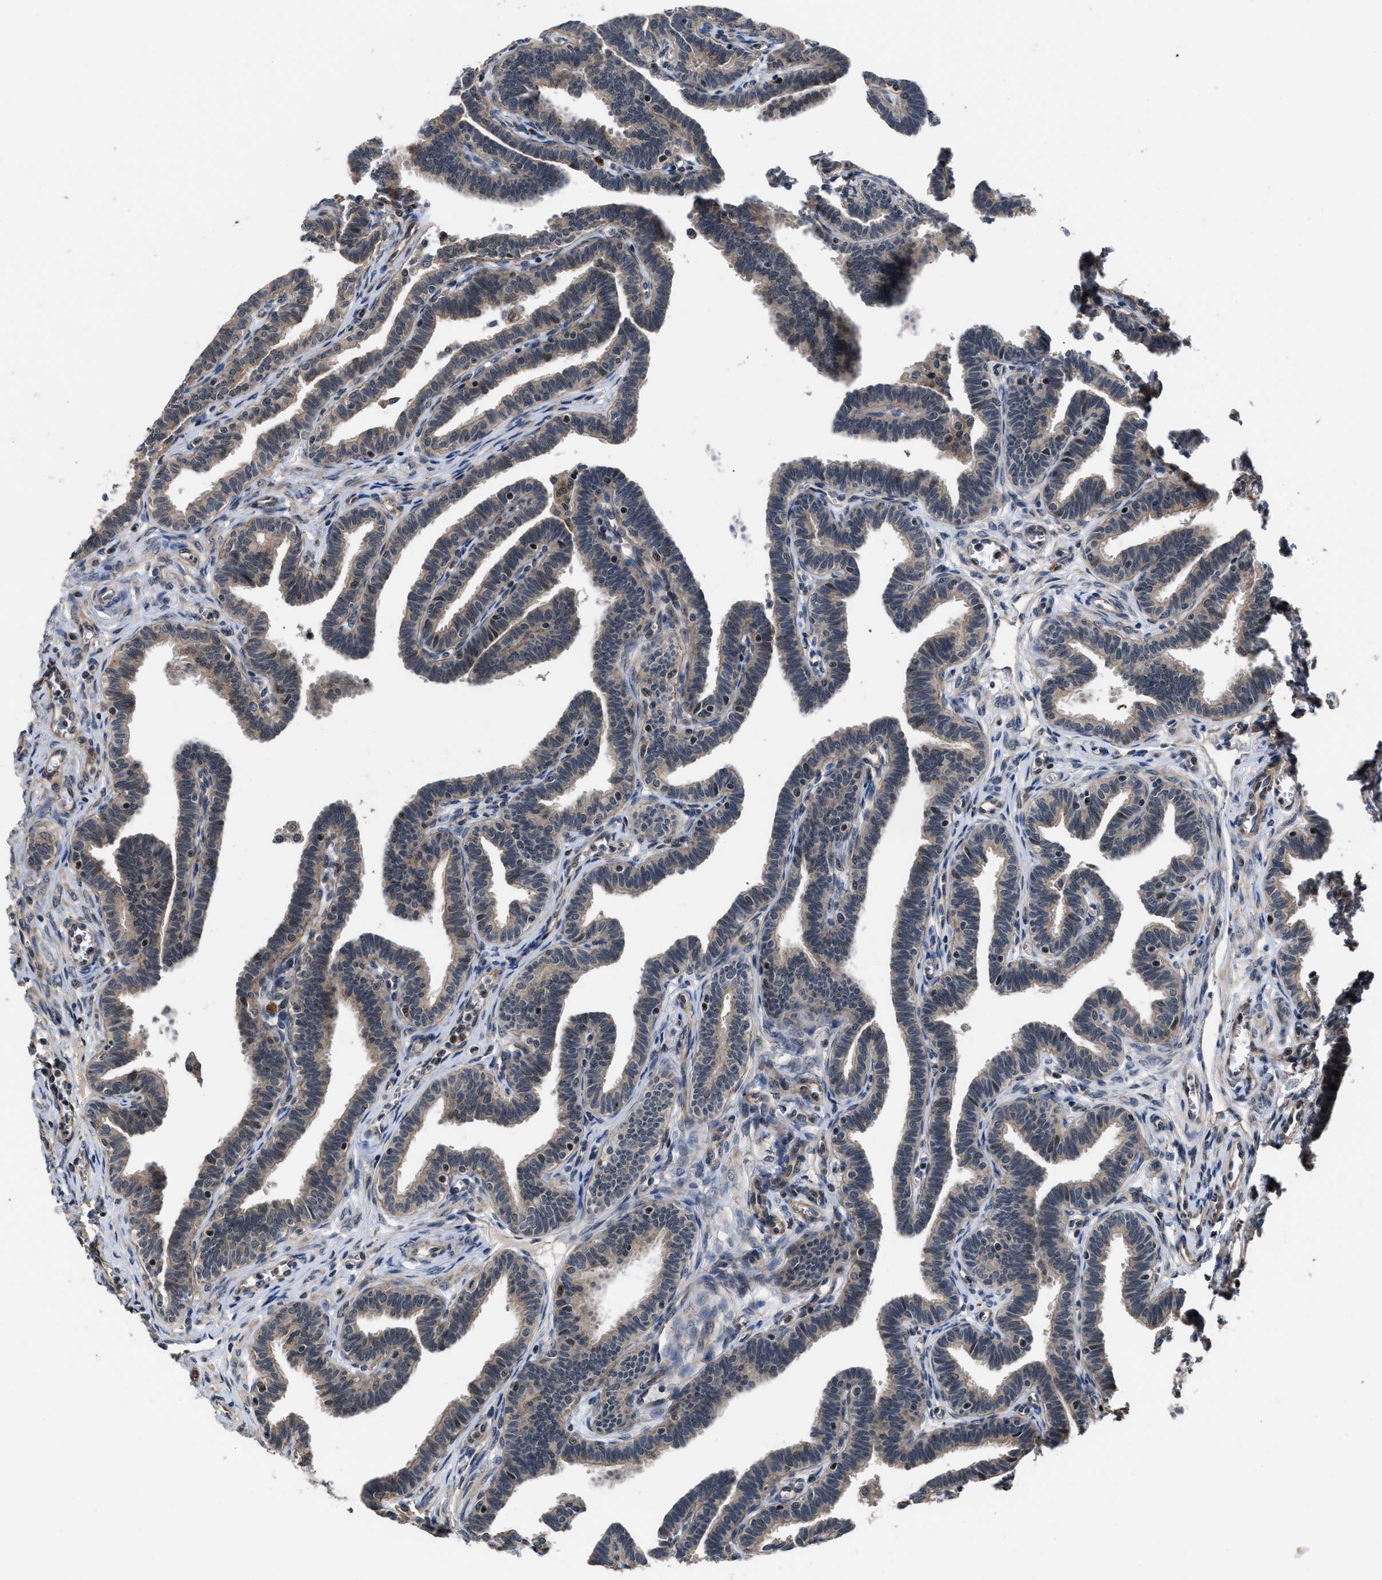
{"staining": {"intensity": "moderate", "quantity": "25%-75%", "location": "cytoplasmic/membranous"}, "tissue": "fallopian tube", "cell_type": "Glandular cells", "image_type": "normal", "snomed": [{"axis": "morphology", "description": "Normal tissue, NOS"}, {"axis": "topography", "description": "Fallopian tube"}, {"axis": "topography", "description": "Ovary"}], "caption": "The image shows immunohistochemical staining of normal fallopian tube. There is moderate cytoplasmic/membranous expression is seen in about 25%-75% of glandular cells.", "gene": "DNAJC14", "patient": {"sex": "female", "age": 23}}